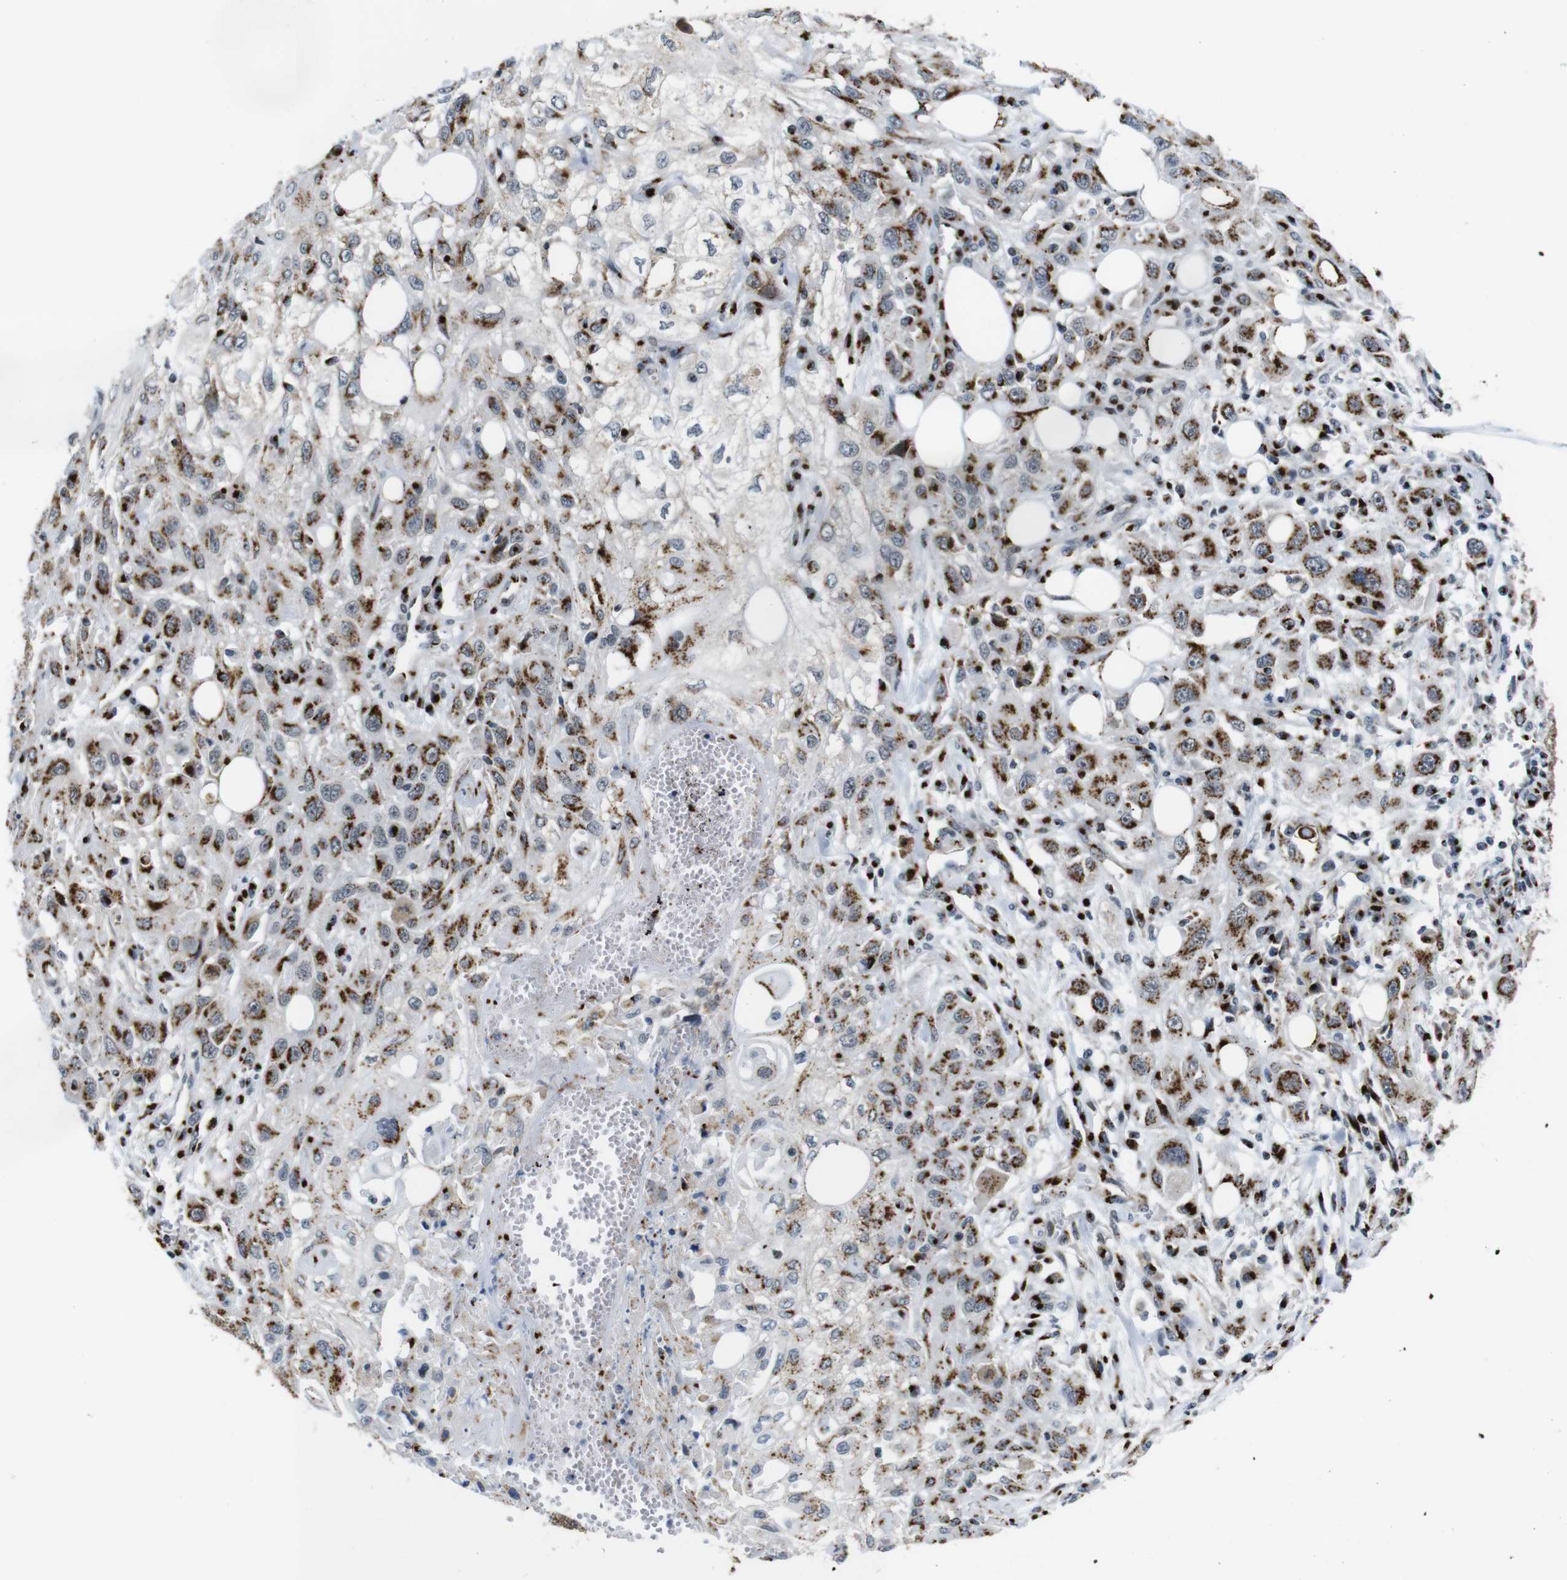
{"staining": {"intensity": "strong", "quantity": ">75%", "location": "cytoplasmic/membranous"}, "tissue": "skin cancer", "cell_type": "Tumor cells", "image_type": "cancer", "snomed": [{"axis": "morphology", "description": "Squamous cell carcinoma, NOS"}, {"axis": "topography", "description": "Skin"}], "caption": "Strong cytoplasmic/membranous protein staining is seen in approximately >75% of tumor cells in skin cancer (squamous cell carcinoma).", "gene": "TGOLN2", "patient": {"sex": "male", "age": 75}}